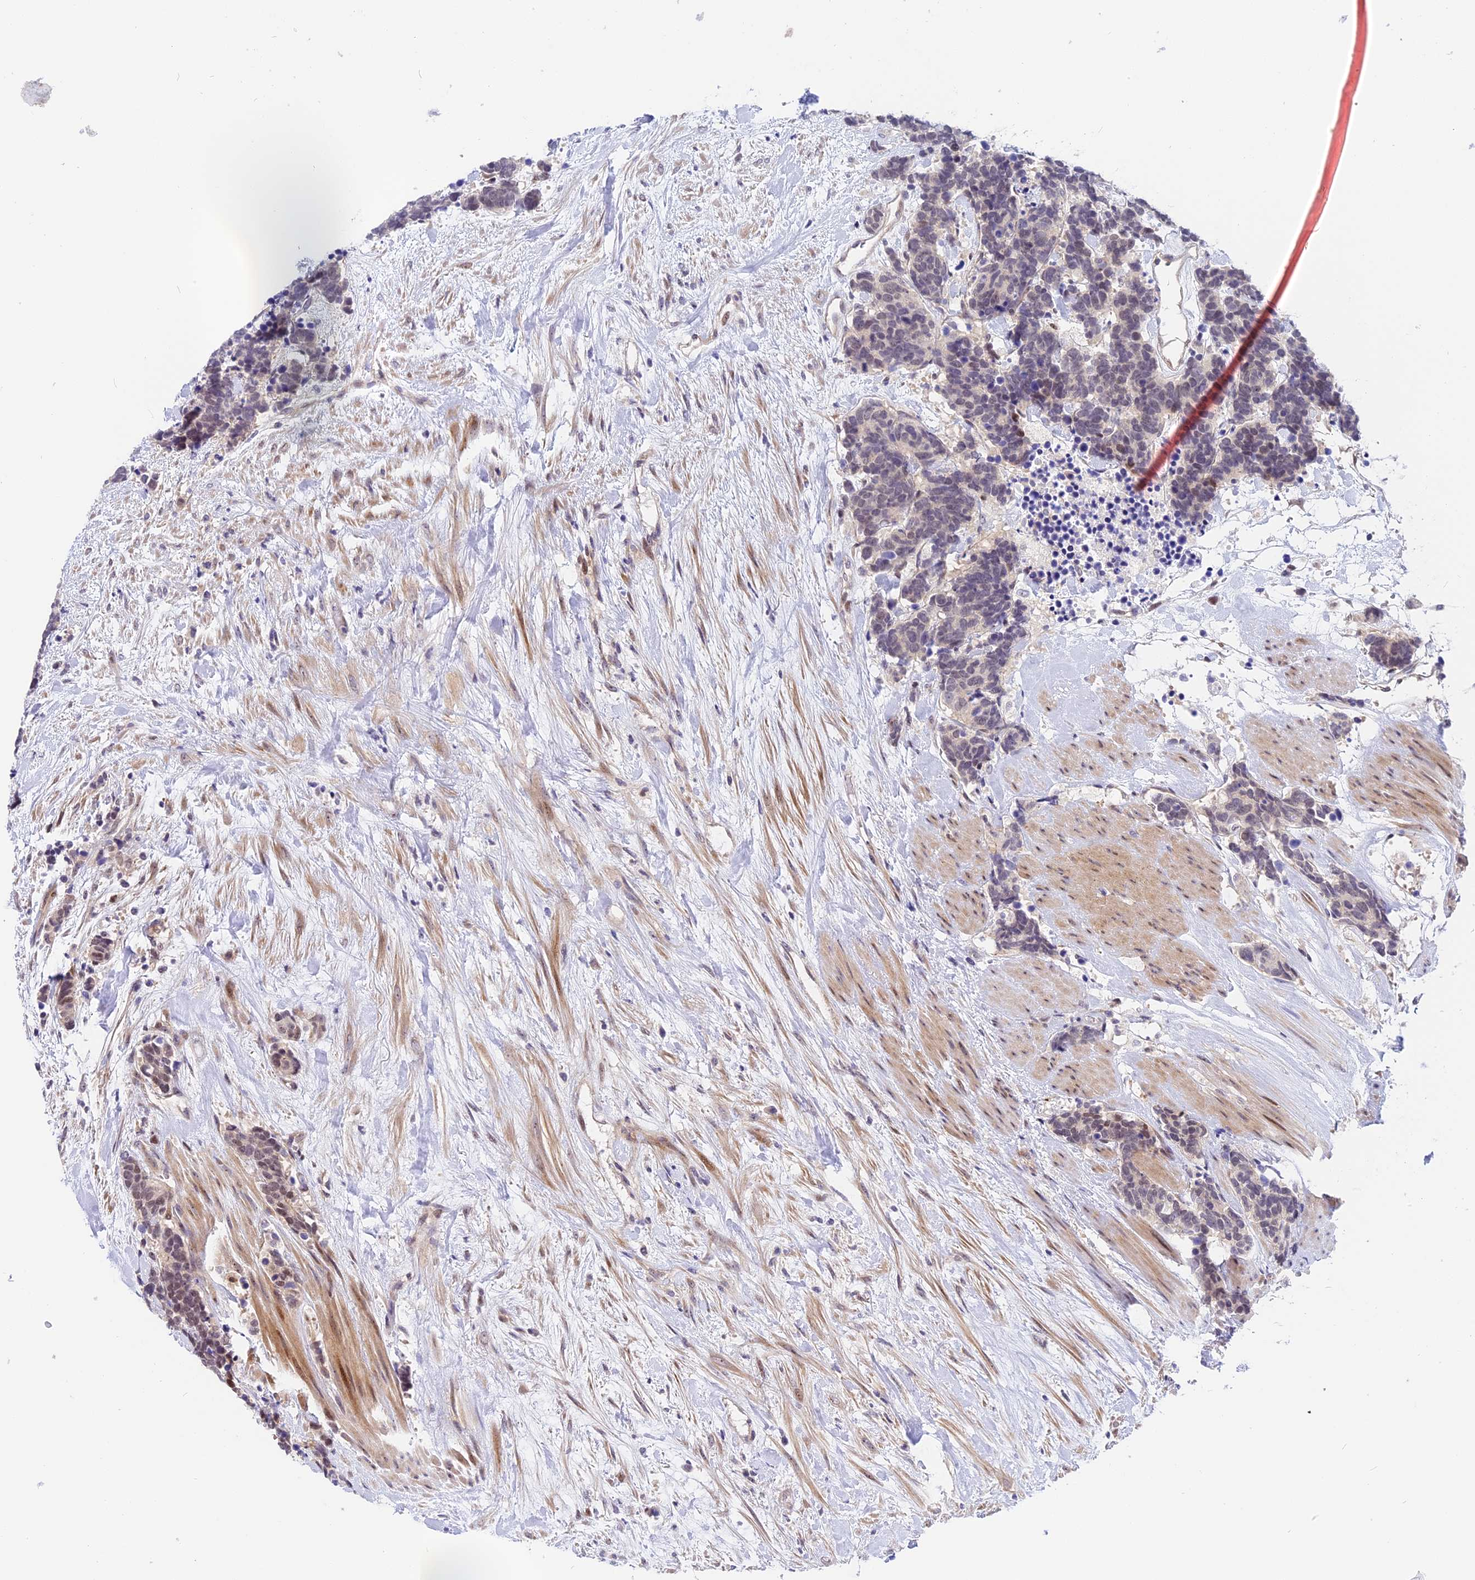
{"staining": {"intensity": "negative", "quantity": "none", "location": "none"}, "tissue": "carcinoid", "cell_type": "Tumor cells", "image_type": "cancer", "snomed": [{"axis": "morphology", "description": "Carcinoma, NOS"}, {"axis": "morphology", "description": "Carcinoid, malignant, NOS"}, {"axis": "topography", "description": "Prostate"}], "caption": "Immunohistochemistry (IHC) photomicrograph of human carcinoid stained for a protein (brown), which shows no staining in tumor cells. Nuclei are stained in blue.", "gene": "MIDN", "patient": {"sex": "male", "age": 57}}